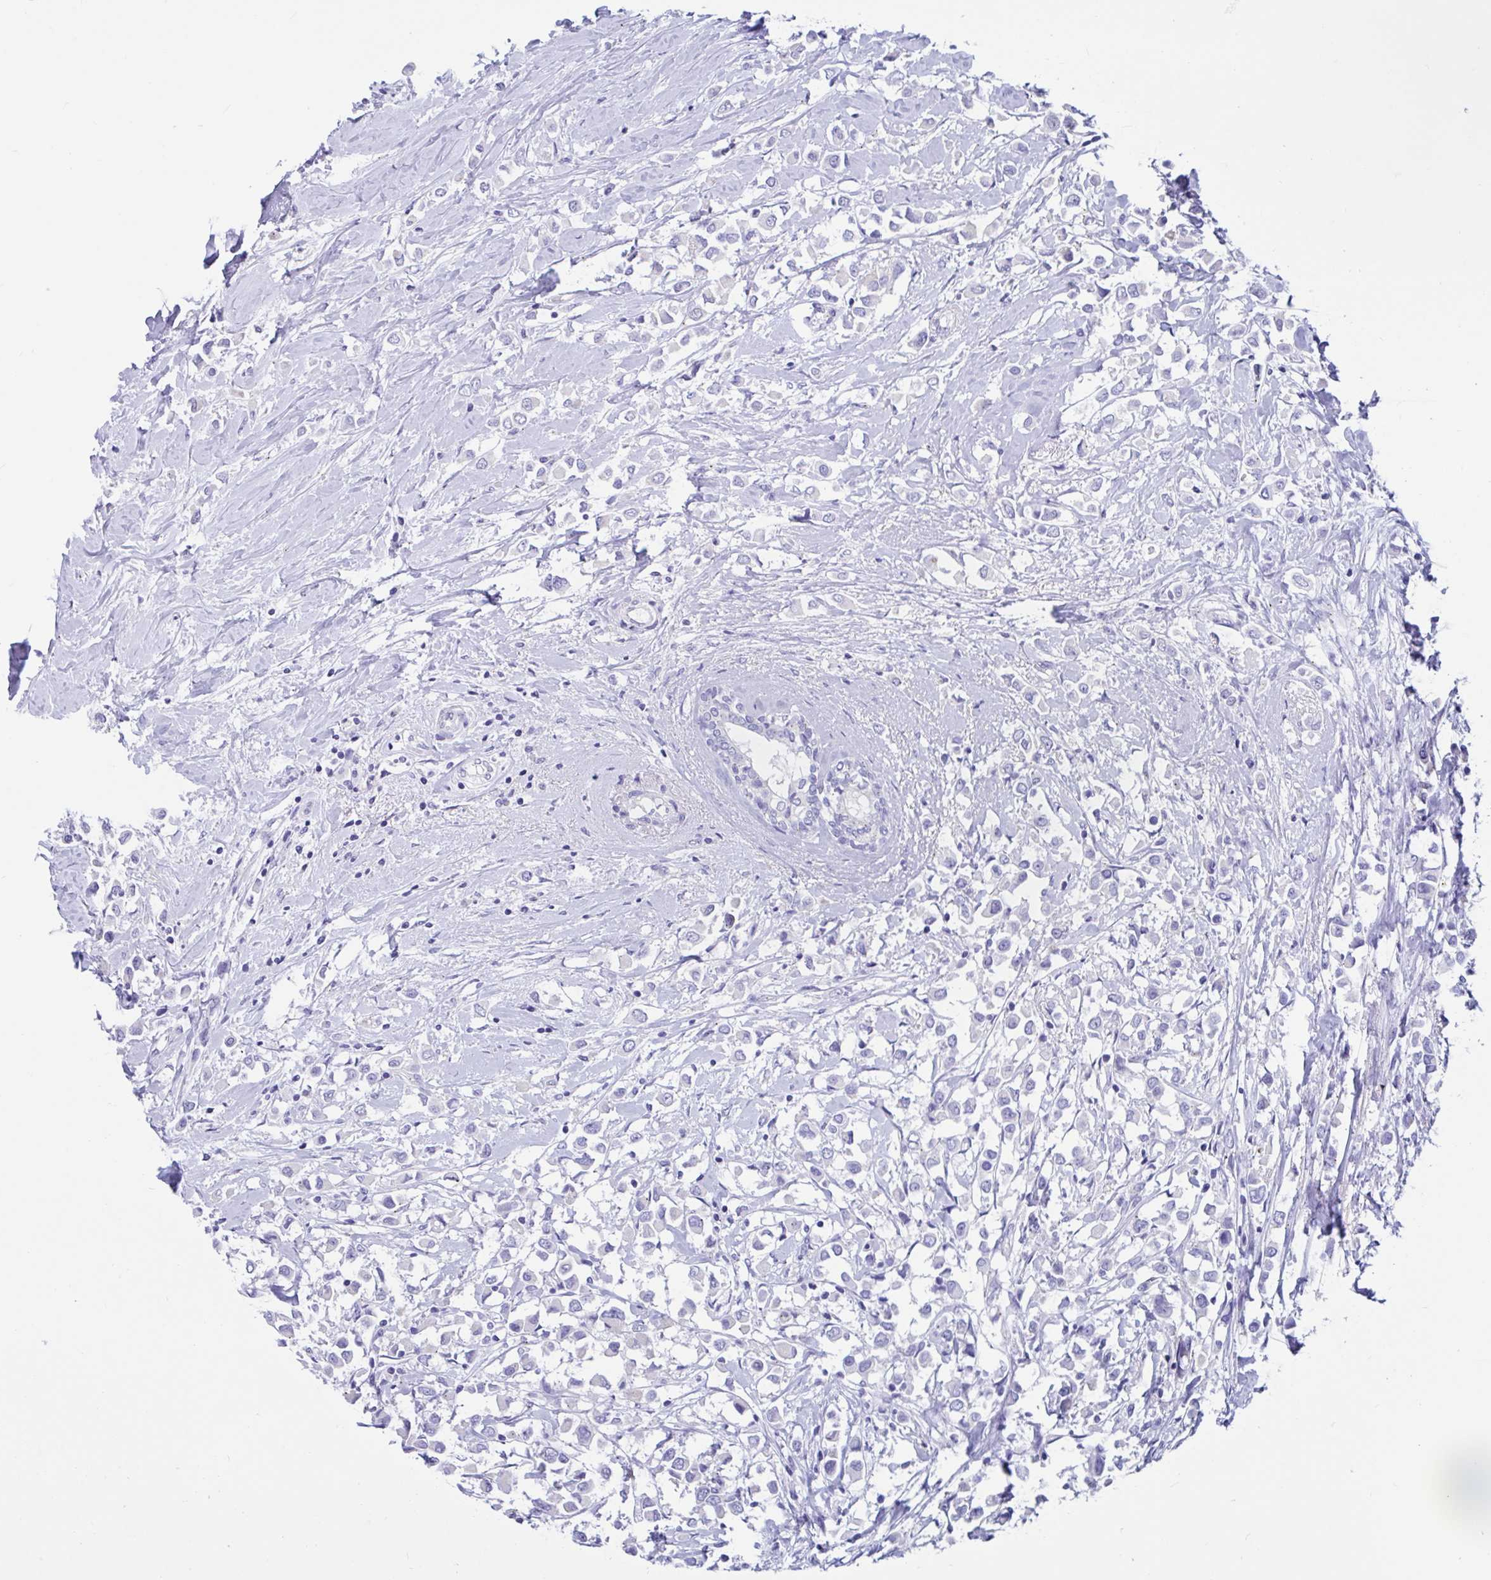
{"staining": {"intensity": "negative", "quantity": "none", "location": "none"}, "tissue": "breast cancer", "cell_type": "Tumor cells", "image_type": "cancer", "snomed": [{"axis": "morphology", "description": "Duct carcinoma"}, {"axis": "topography", "description": "Breast"}], "caption": "A histopathology image of human breast cancer (infiltrating ductal carcinoma) is negative for staining in tumor cells.", "gene": "RNASE3", "patient": {"sex": "female", "age": 61}}